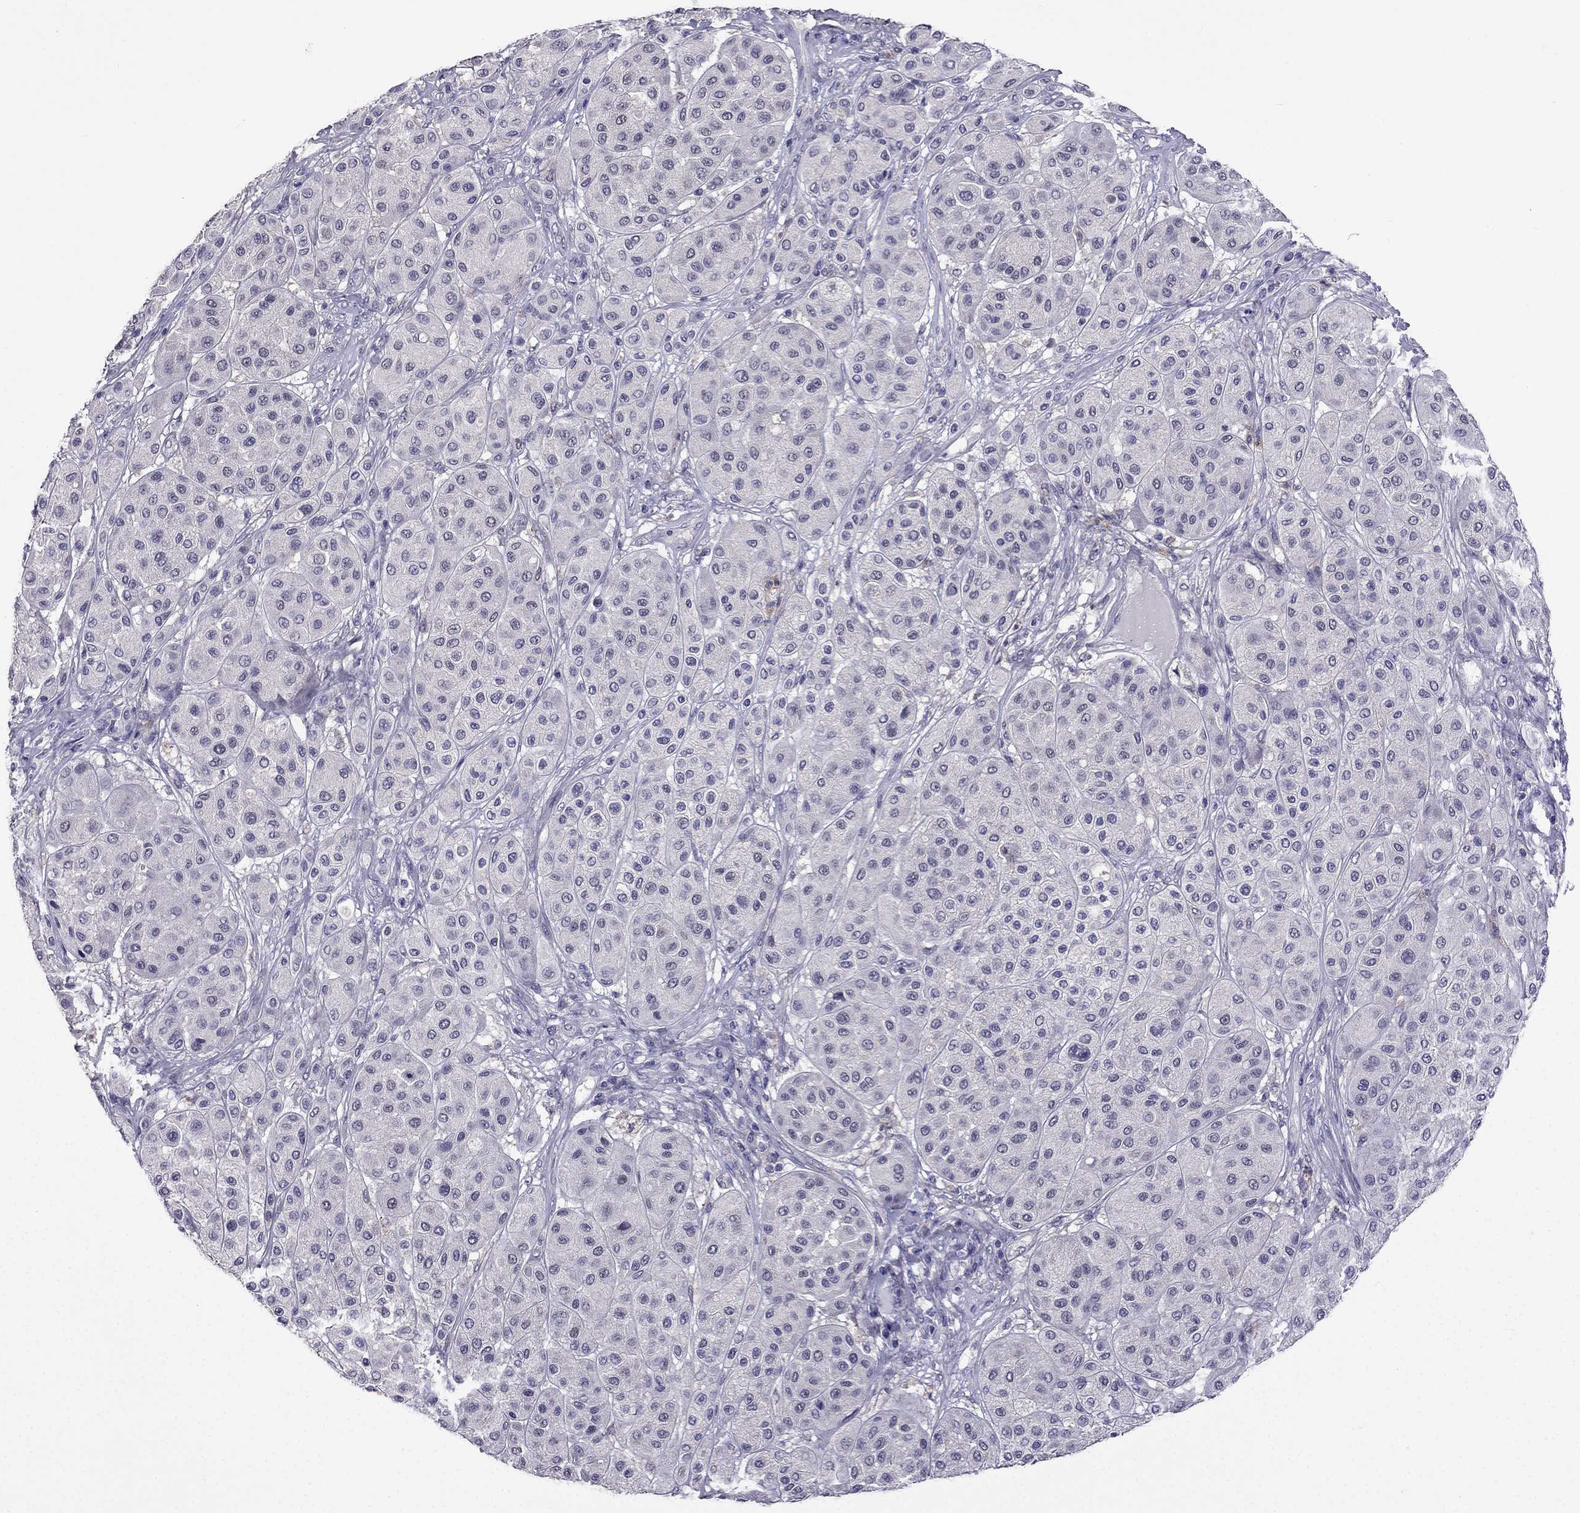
{"staining": {"intensity": "negative", "quantity": "none", "location": "none"}, "tissue": "melanoma", "cell_type": "Tumor cells", "image_type": "cancer", "snomed": [{"axis": "morphology", "description": "Malignant melanoma, Metastatic site"}, {"axis": "topography", "description": "Smooth muscle"}], "caption": "Immunohistochemical staining of human melanoma reveals no significant positivity in tumor cells.", "gene": "AQP9", "patient": {"sex": "male", "age": 41}}